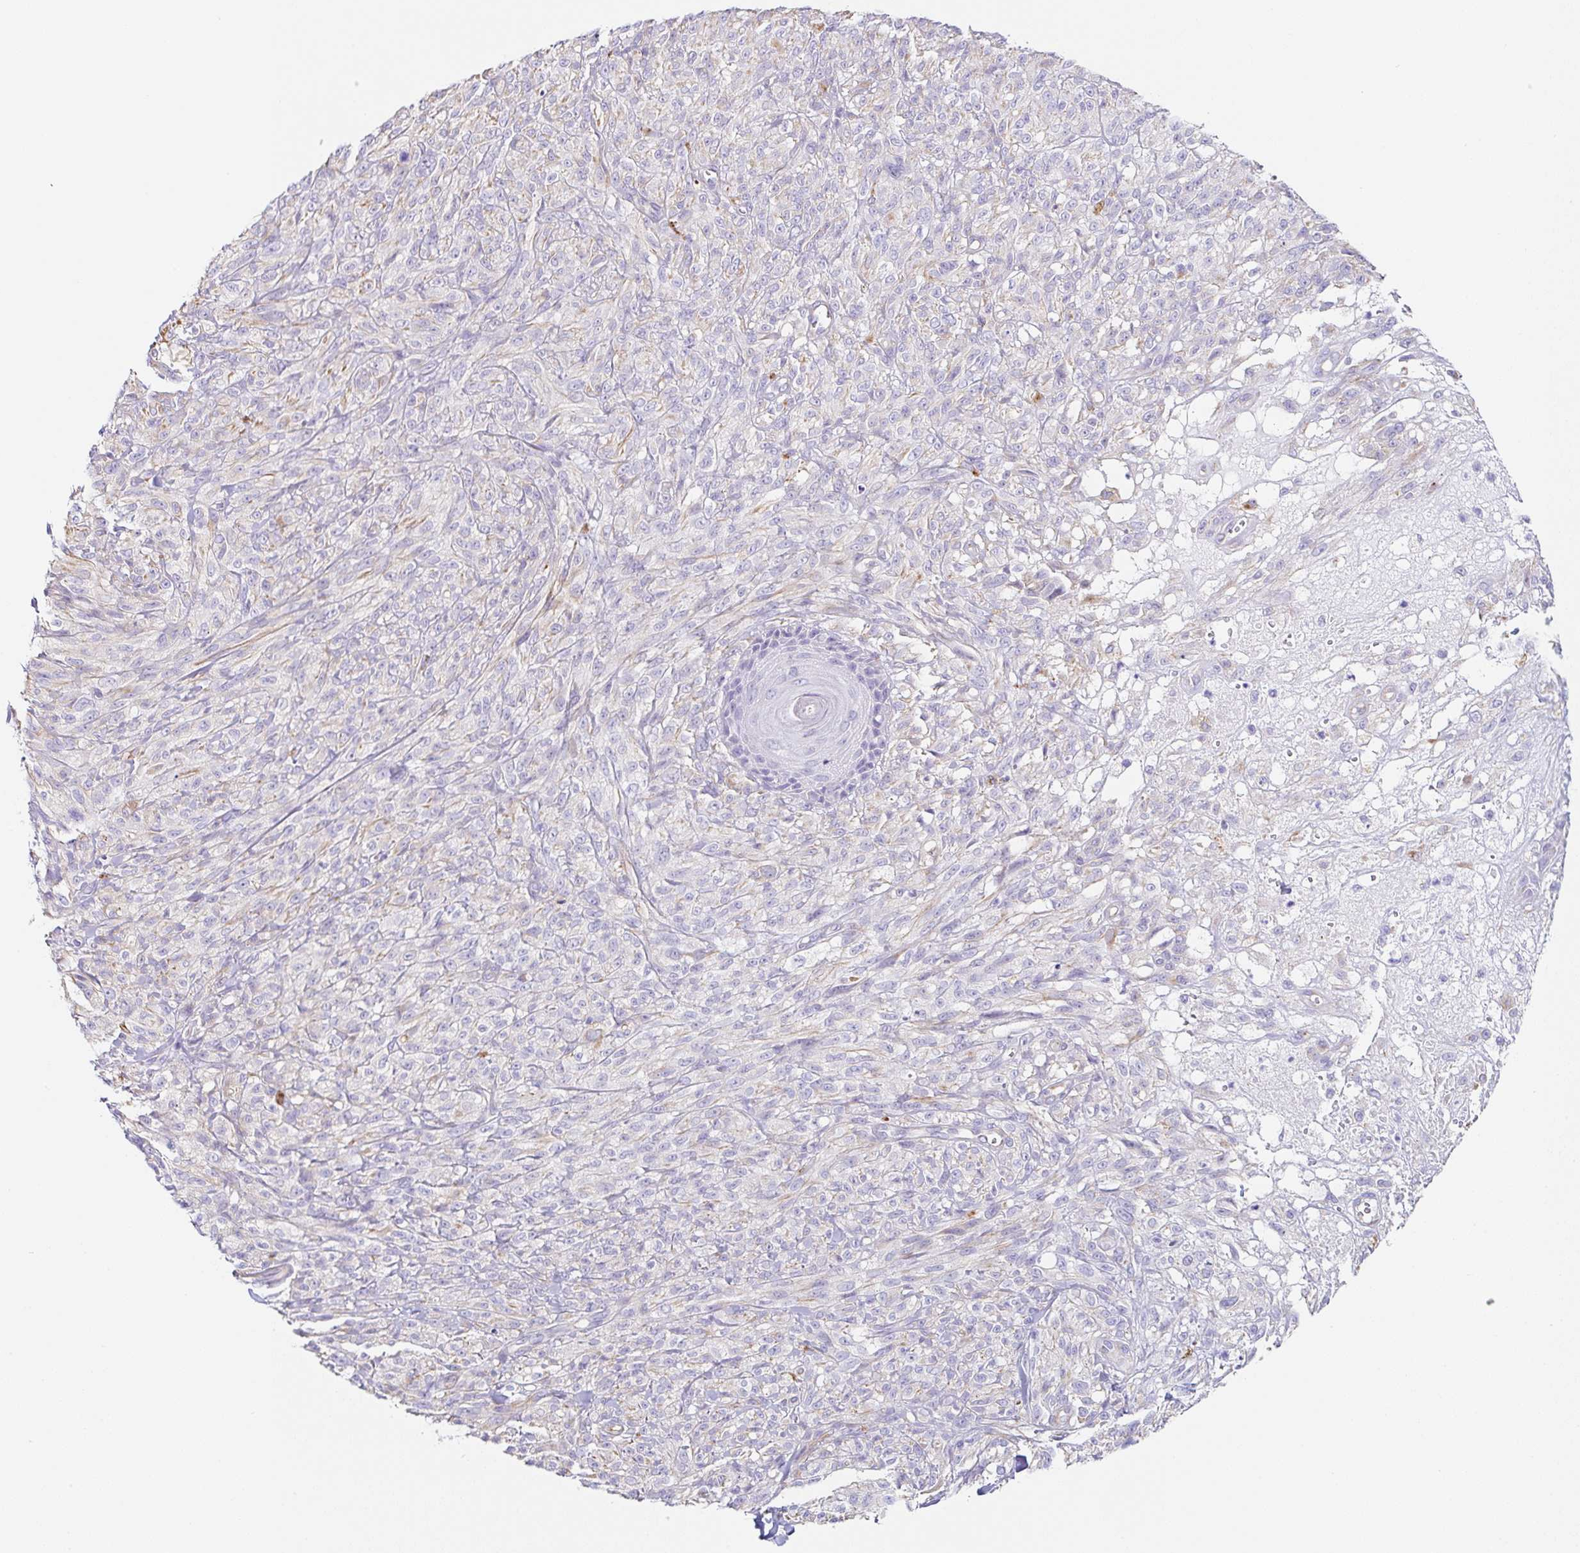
{"staining": {"intensity": "negative", "quantity": "none", "location": "none"}, "tissue": "melanoma", "cell_type": "Tumor cells", "image_type": "cancer", "snomed": [{"axis": "morphology", "description": "Malignant melanoma, NOS"}, {"axis": "topography", "description": "Skin of upper arm"}], "caption": "Malignant melanoma stained for a protein using immunohistochemistry displays no expression tumor cells.", "gene": "DKK4", "patient": {"sex": "female", "age": 65}}